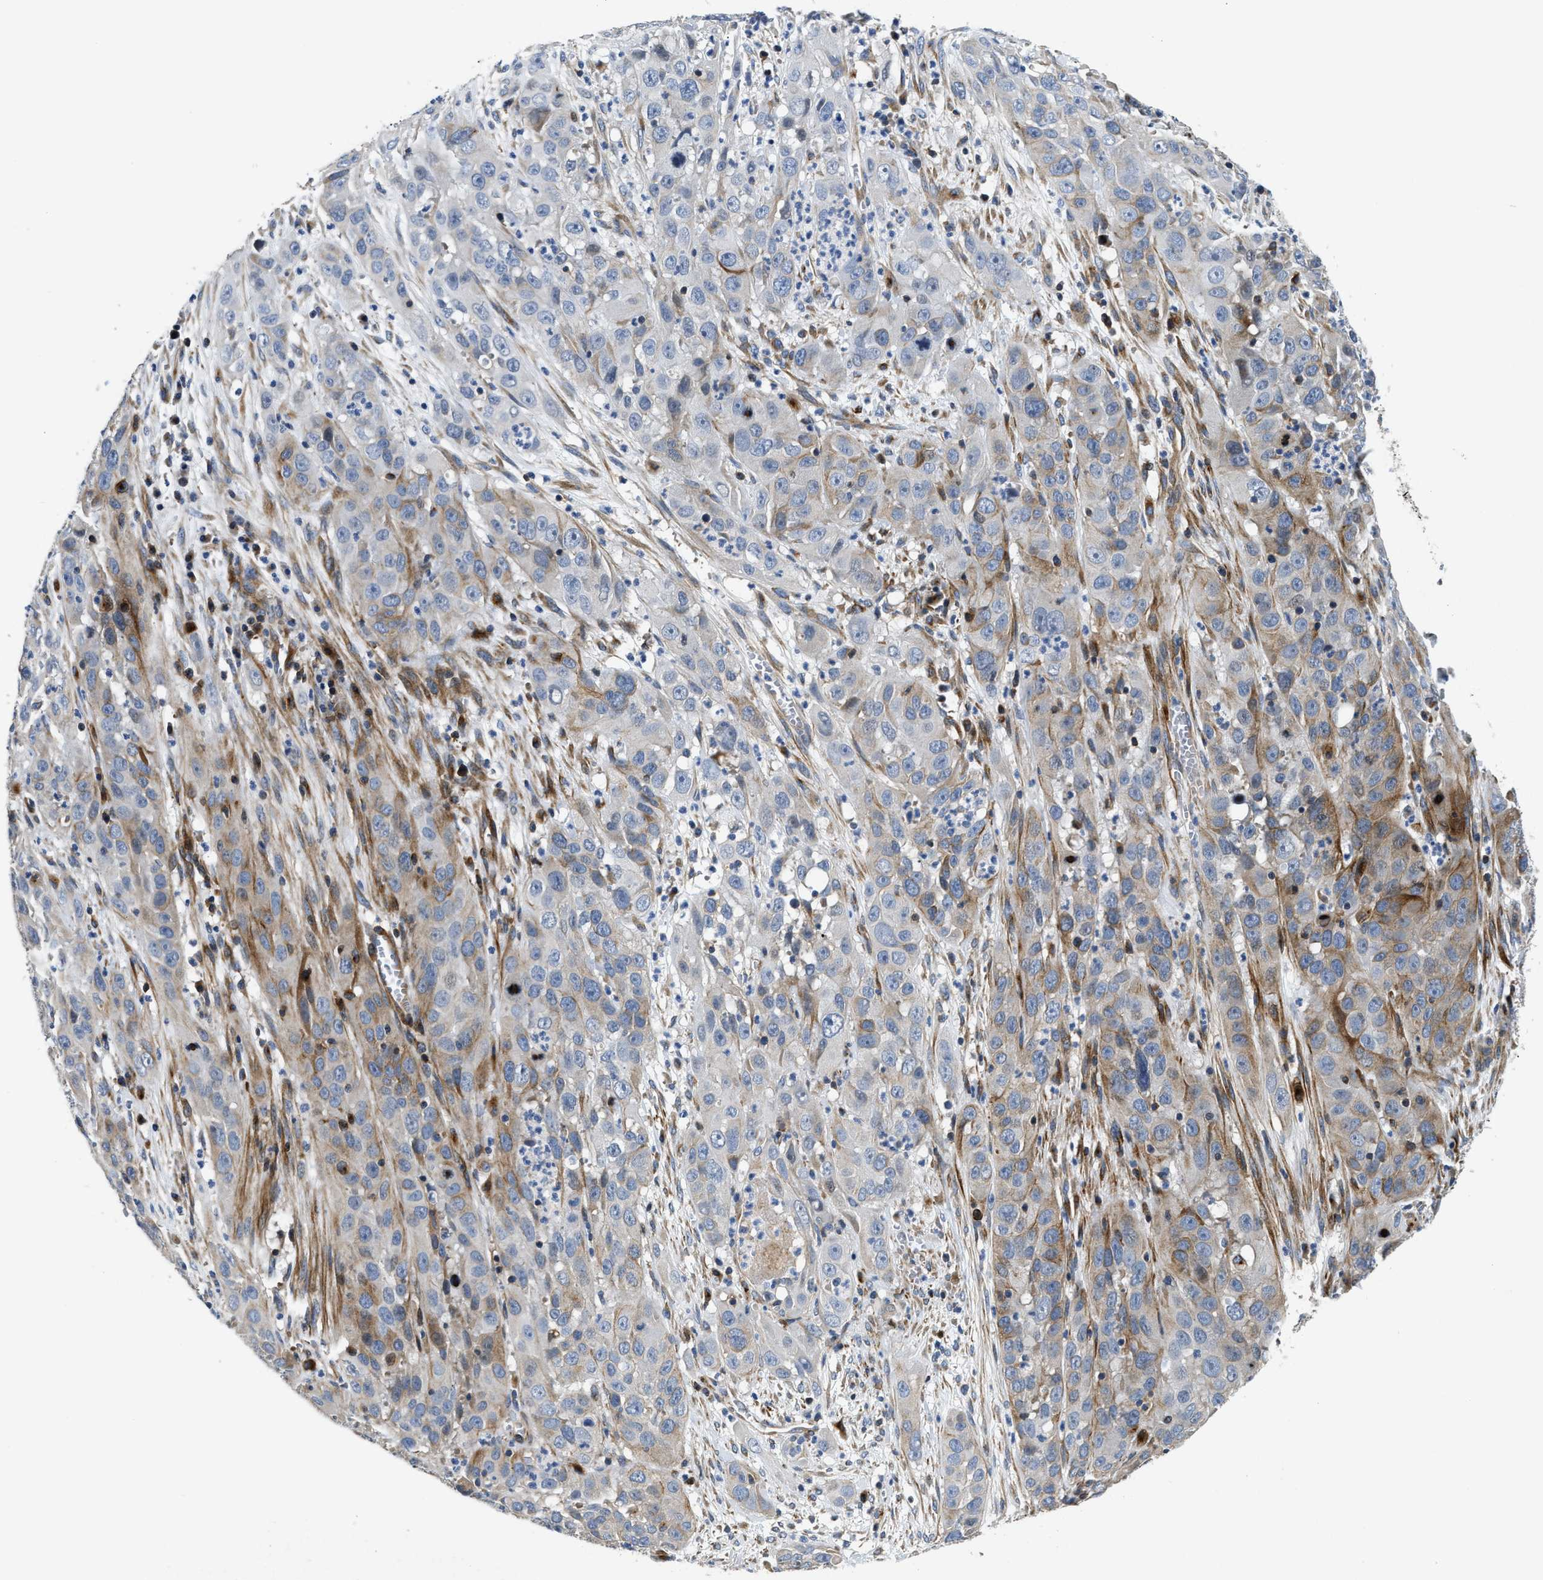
{"staining": {"intensity": "moderate", "quantity": "<25%", "location": "cytoplasmic/membranous"}, "tissue": "cervical cancer", "cell_type": "Tumor cells", "image_type": "cancer", "snomed": [{"axis": "morphology", "description": "Squamous cell carcinoma, NOS"}, {"axis": "topography", "description": "Cervix"}], "caption": "This histopathology image reveals immunohistochemistry (IHC) staining of human cervical cancer (squamous cell carcinoma), with low moderate cytoplasmic/membranous staining in about <25% of tumor cells.", "gene": "IL17RC", "patient": {"sex": "female", "age": 32}}